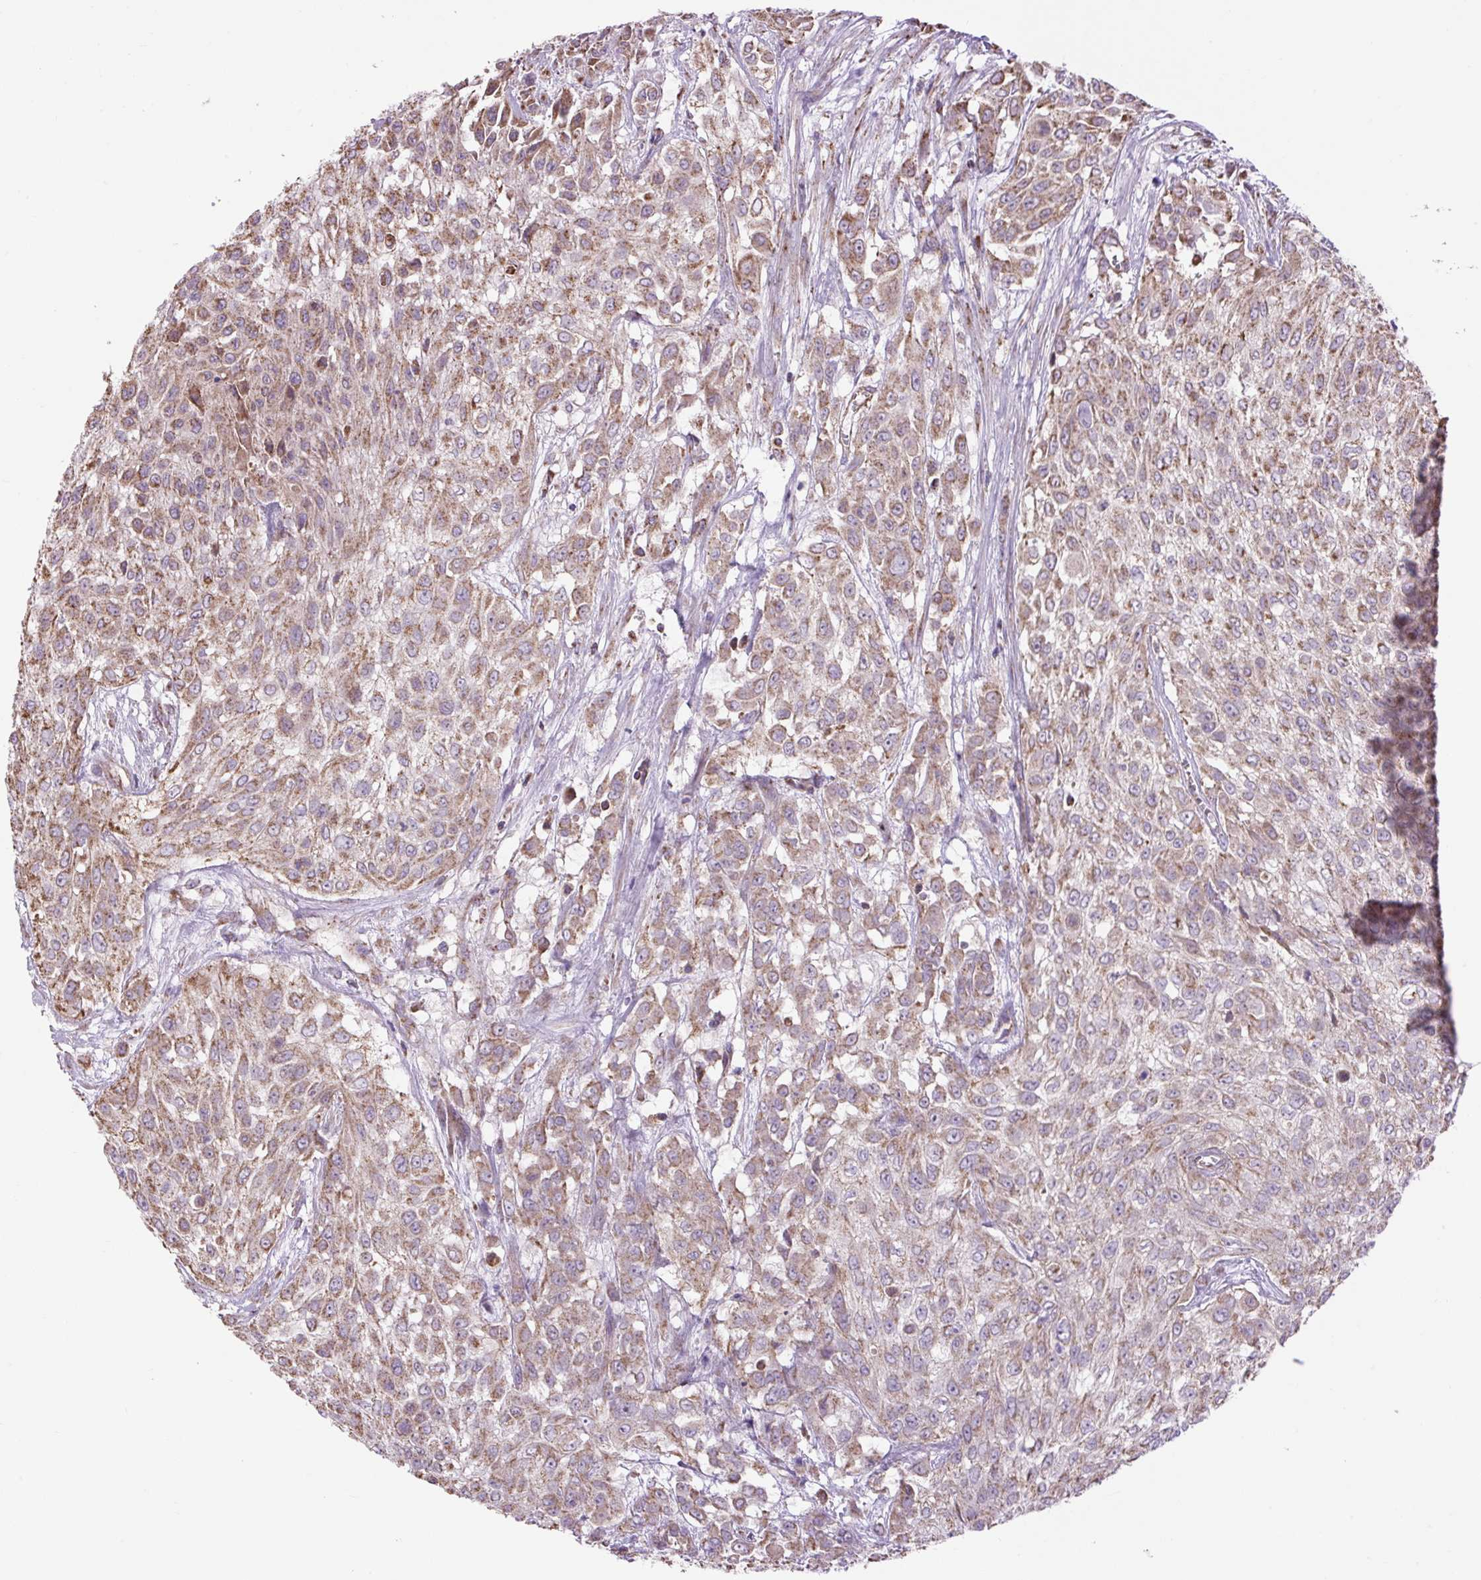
{"staining": {"intensity": "moderate", "quantity": ">75%", "location": "cytoplasmic/membranous"}, "tissue": "urothelial cancer", "cell_type": "Tumor cells", "image_type": "cancer", "snomed": [{"axis": "morphology", "description": "Urothelial carcinoma, High grade"}, {"axis": "topography", "description": "Urinary bladder"}], "caption": "Tumor cells exhibit medium levels of moderate cytoplasmic/membranous positivity in about >75% of cells in human urothelial carcinoma (high-grade).", "gene": "PLCG1", "patient": {"sex": "male", "age": 57}}